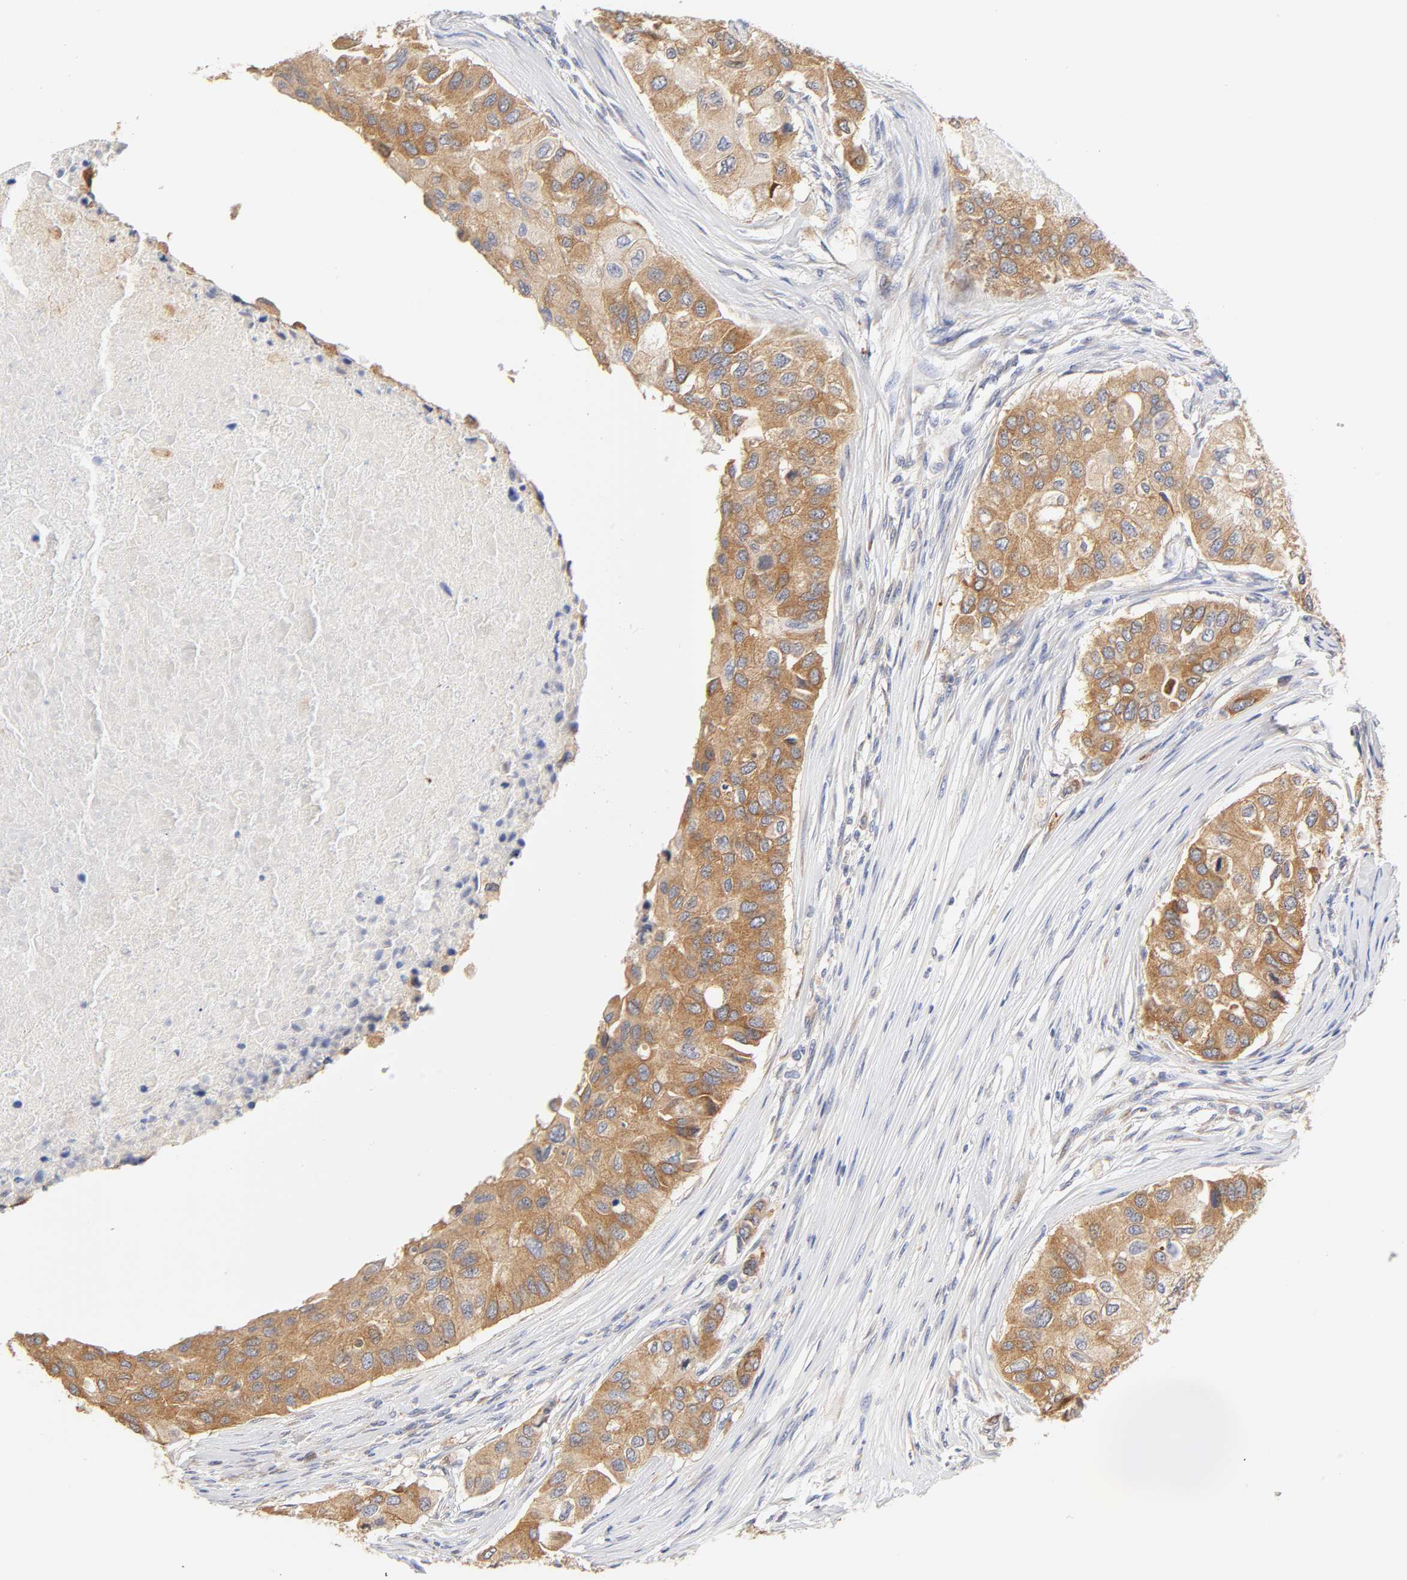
{"staining": {"intensity": "moderate", "quantity": ">75%", "location": "cytoplasmic/membranous"}, "tissue": "breast cancer", "cell_type": "Tumor cells", "image_type": "cancer", "snomed": [{"axis": "morphology", "description": "Normal tissue, NOS"}, {"axis": "morphology", "description": "Duct carcinoma"}, {"axis": "topography", "description": "Breast"}], "caption": "Tumor cells show medium levels of moderate cytoplasmic/membranous positivity in approximately >75% of cells in human breast invasive ductal carcinoma.", "gene": "POR", "patient": {"sex": "female", "age": 49}}